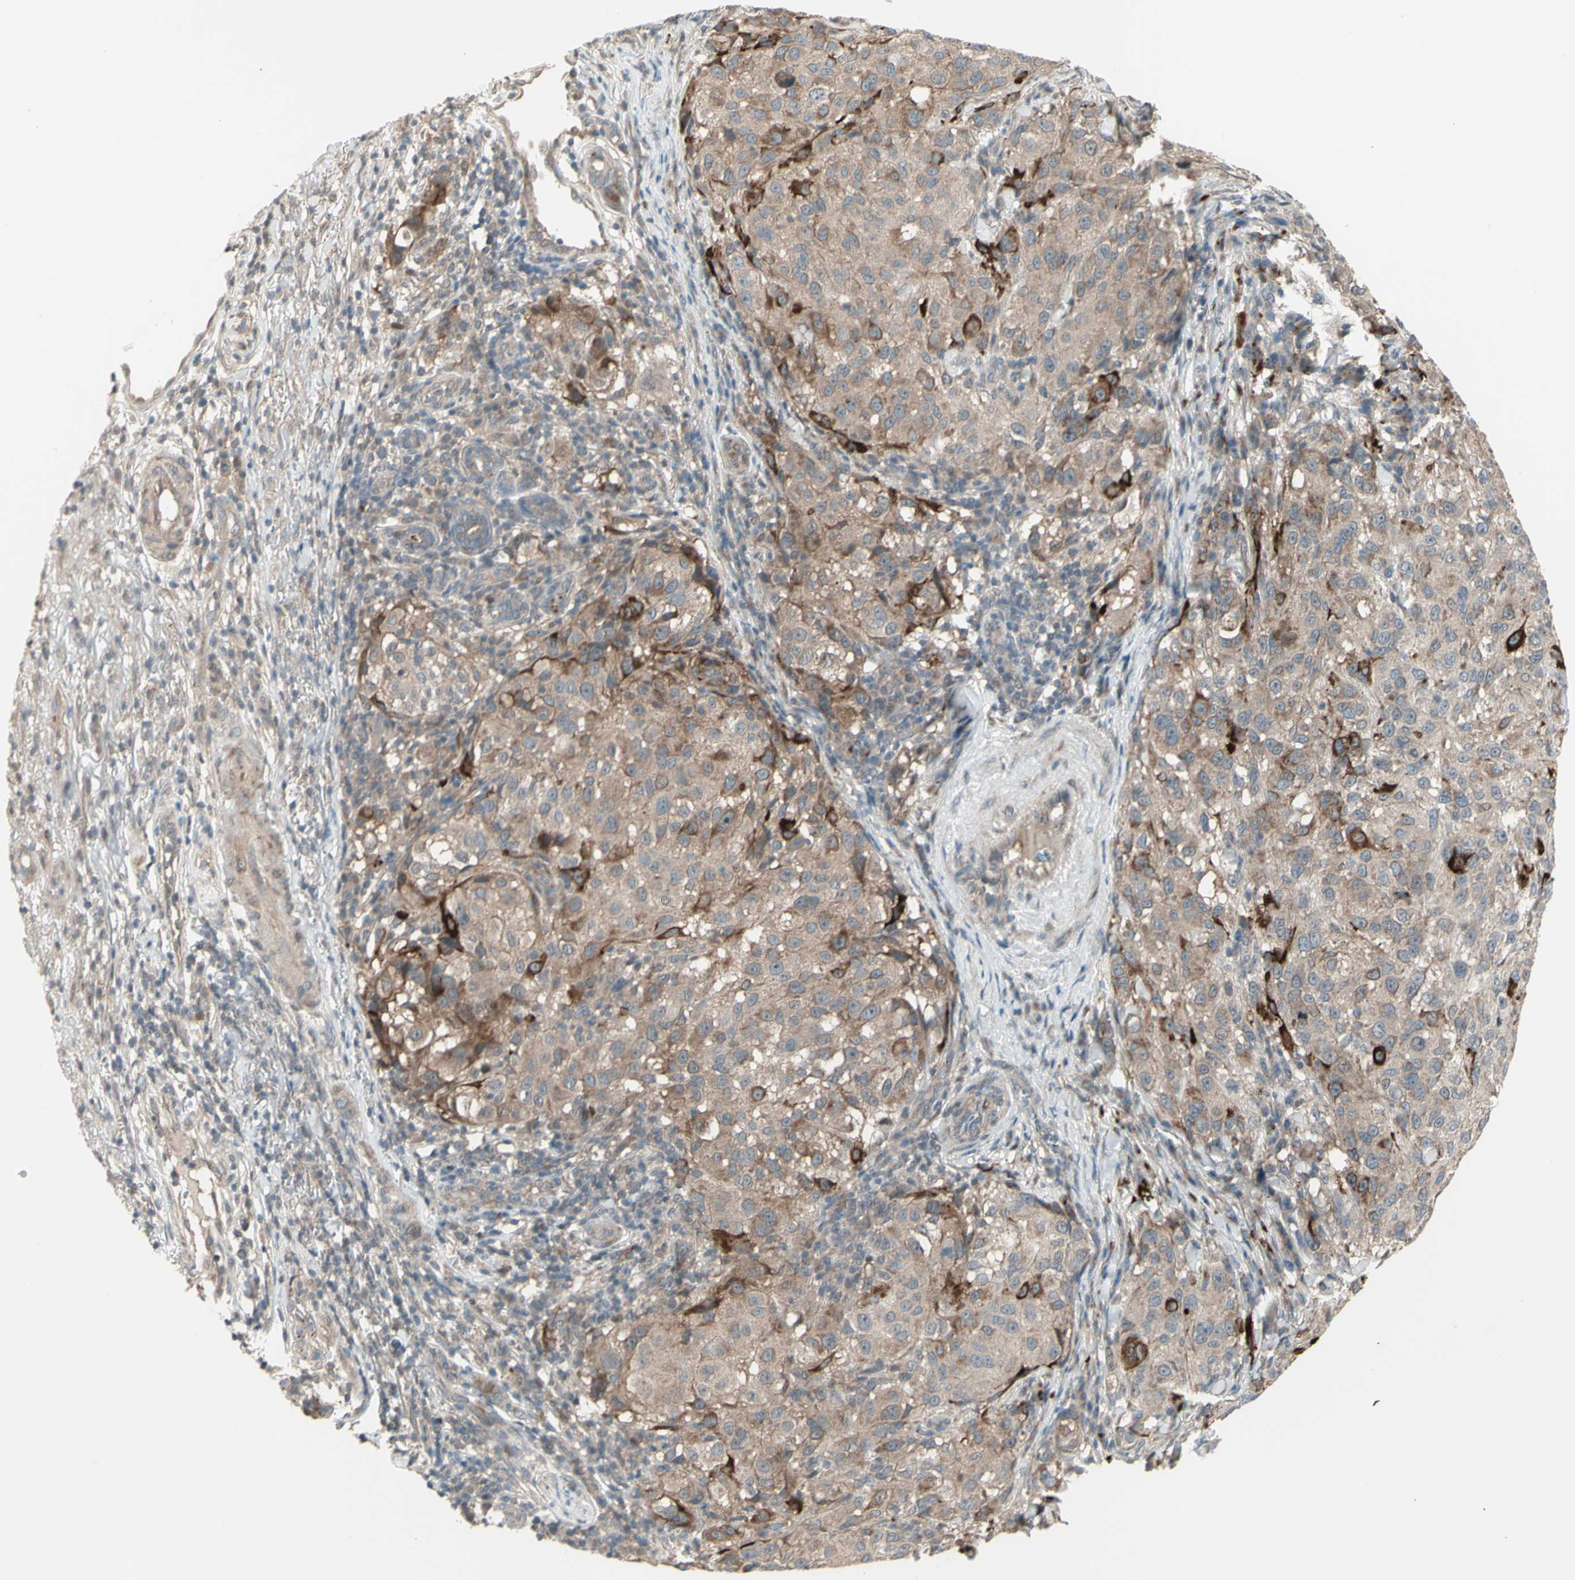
{"staining": {"intensity": "moderate", "quantity": ">75%", "location": "cytoplasmic/membranous"}, "tissue": "melanoma", "cell_type": "Tumor cells", "image_type": "cancer", "snomed": [{"axis": "morphology", "description": "Necrosis, NOS"}, {"axis": "morphology", "description": "Malignant melanoma, NOS"}, {"axis": "topography", "description": "Skin"}], "caption": "The immunohistochemical stain highlights moderate cytoplasmic/membranous positivity in tumor cells of malignant melanoma tissue.", "gene": "OSTM1", "patient": {"sex": "female", "age": 87}}